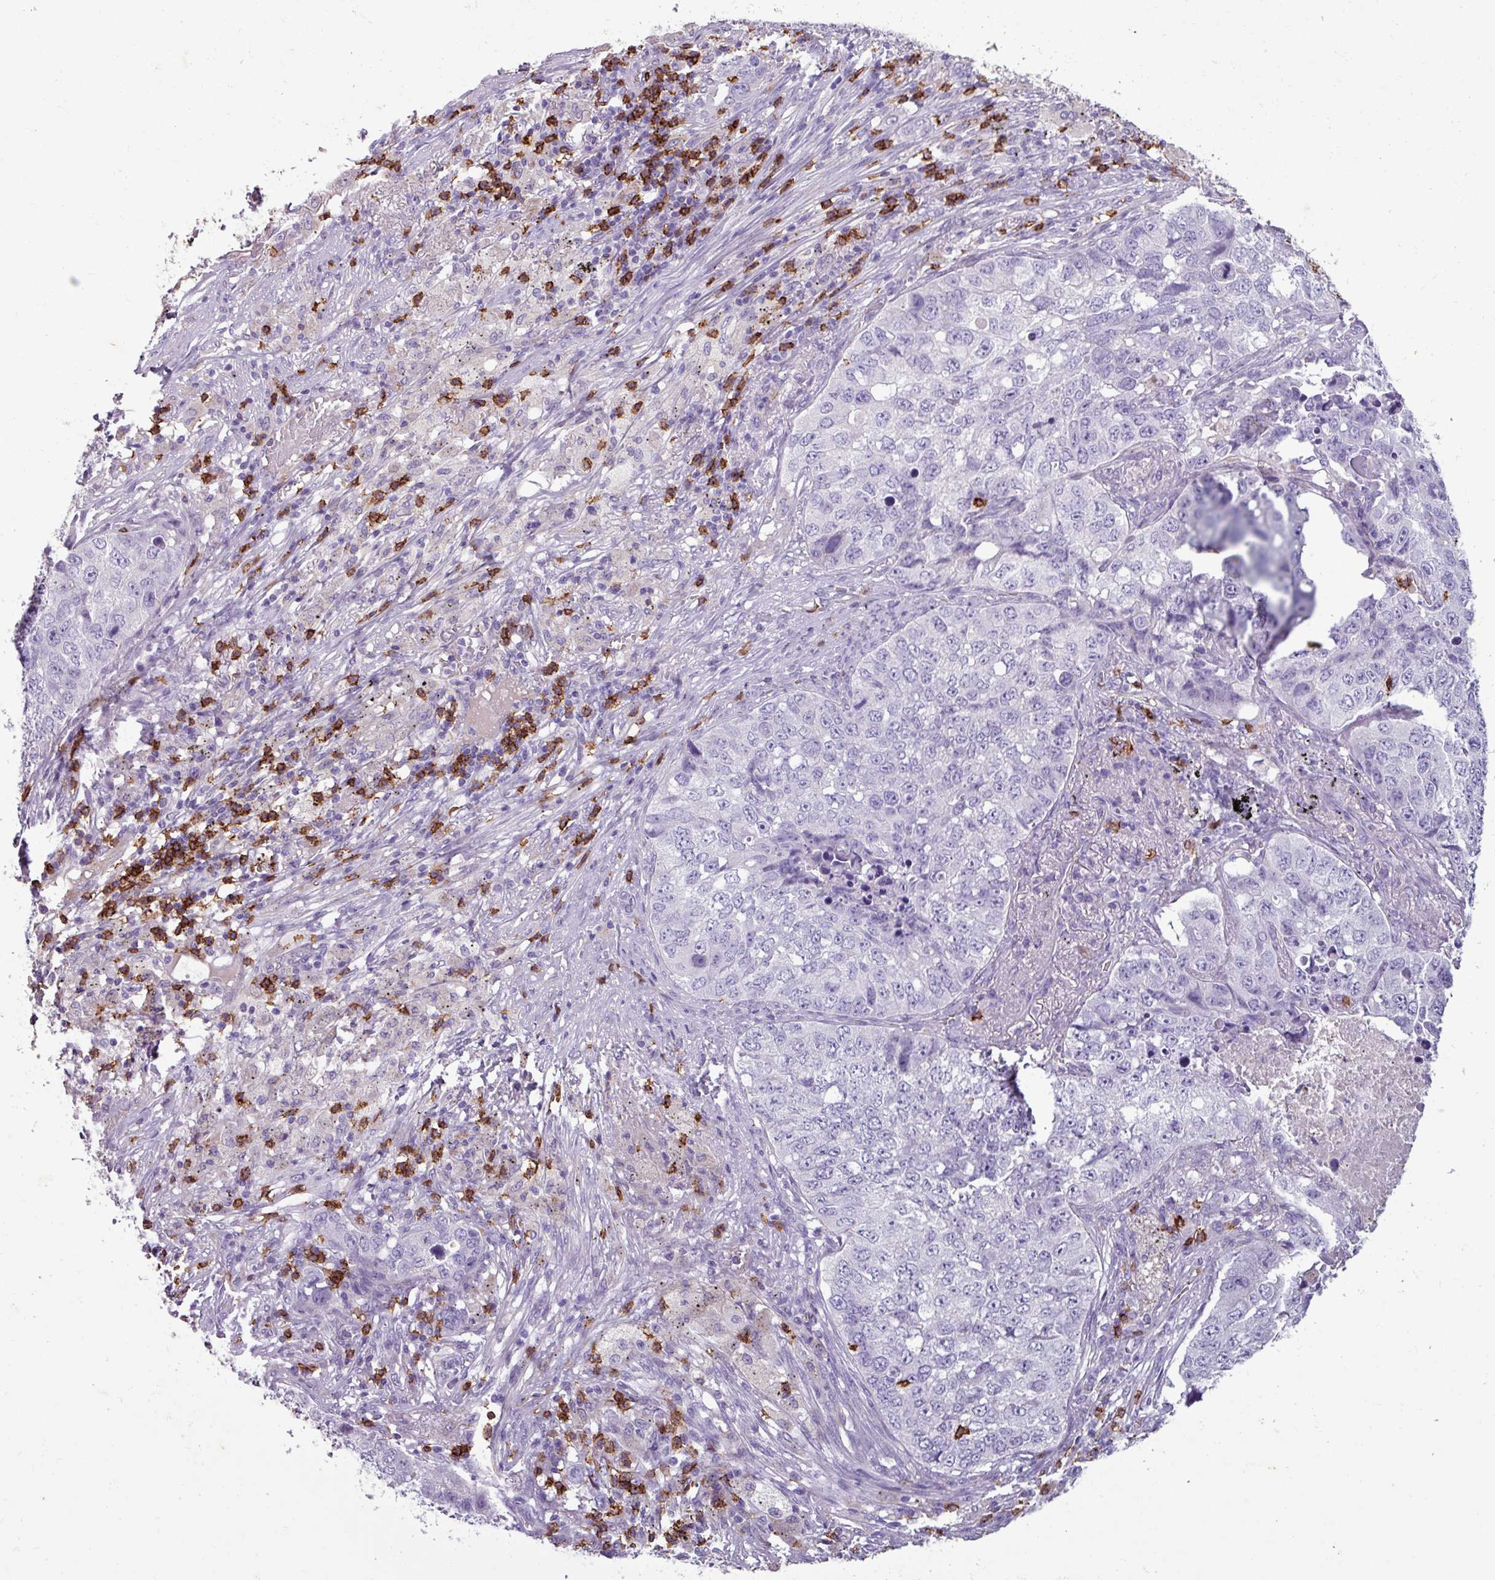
{"staining": {"intensity": "negative", "quantity": "none", "location": "none"}, "tissue": "lung cancer", "cell_type": "Tumor cells", "image_type": "cancer", "snomed": [{"axis": "morphology", "description": "Squamous cell carcinoma, NOS"}, {"axis": "topography", "description": "Lung"}], "caption": "Immunohistochemical staining of human lung squamous cell carcinoma demonstrates no significant expression in tumor cells.", "gene": "CD8A", "patient": {"sex": "male", "age": 60}}